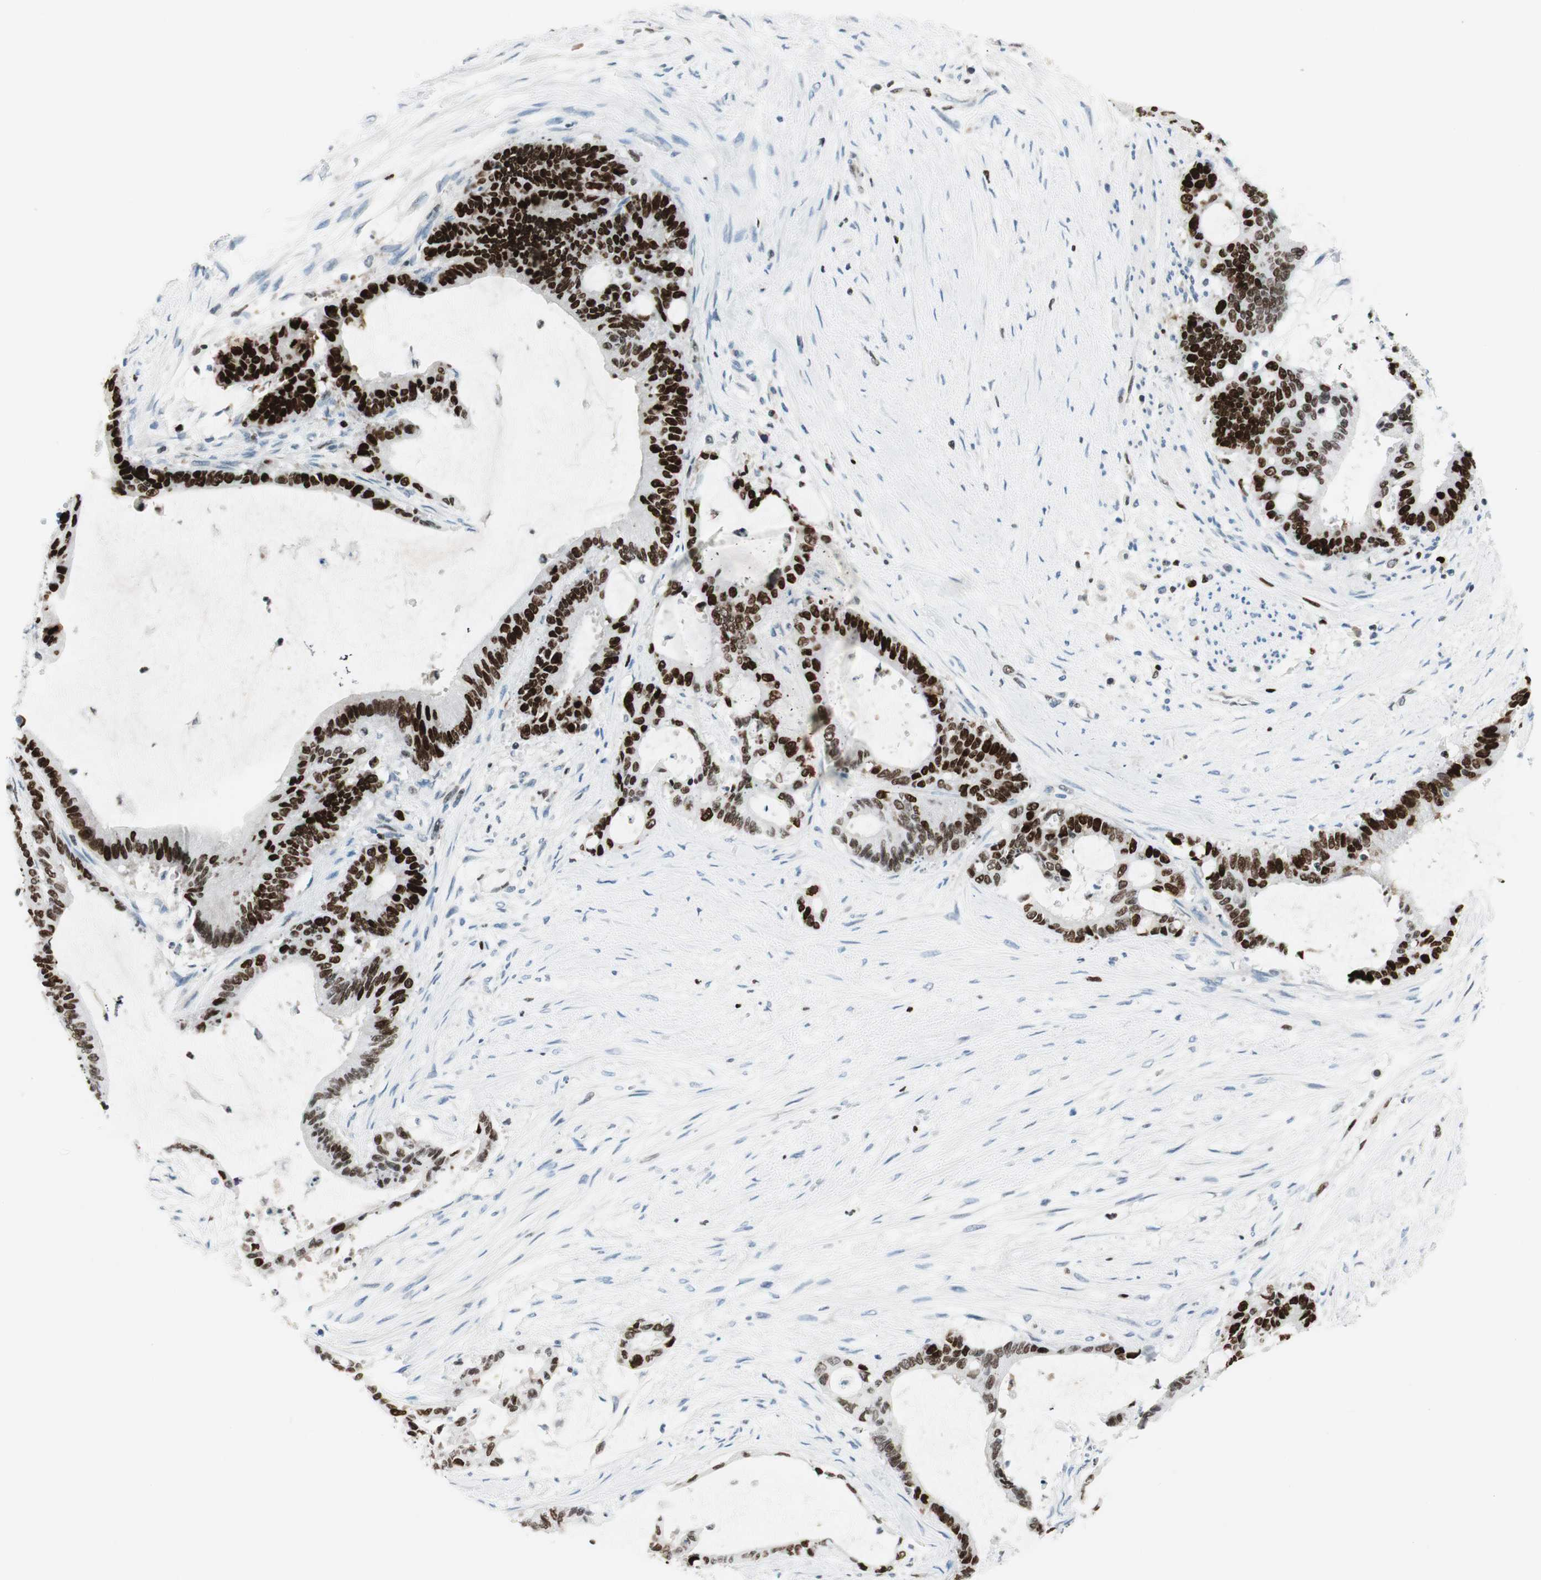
{"staining": {"intensity": "strong", "quantity": ">75%", "location": "nuclear"}, "tissue": "liver cancer", "cell_type": "Tumor cells", "image_type": "cancer", "snomed": [{"axis": "morphology", "description": "Cholangiocarcinoma"}, {"axis": "topography", "description": "Liver"}], "caption": "Liver cholangiocarcinoma tissue demonstrates strong nuclear expression in approximately >75% of tumor cells", "gene": "EZH2", "patient": {"sex": "female", "age": 73}}